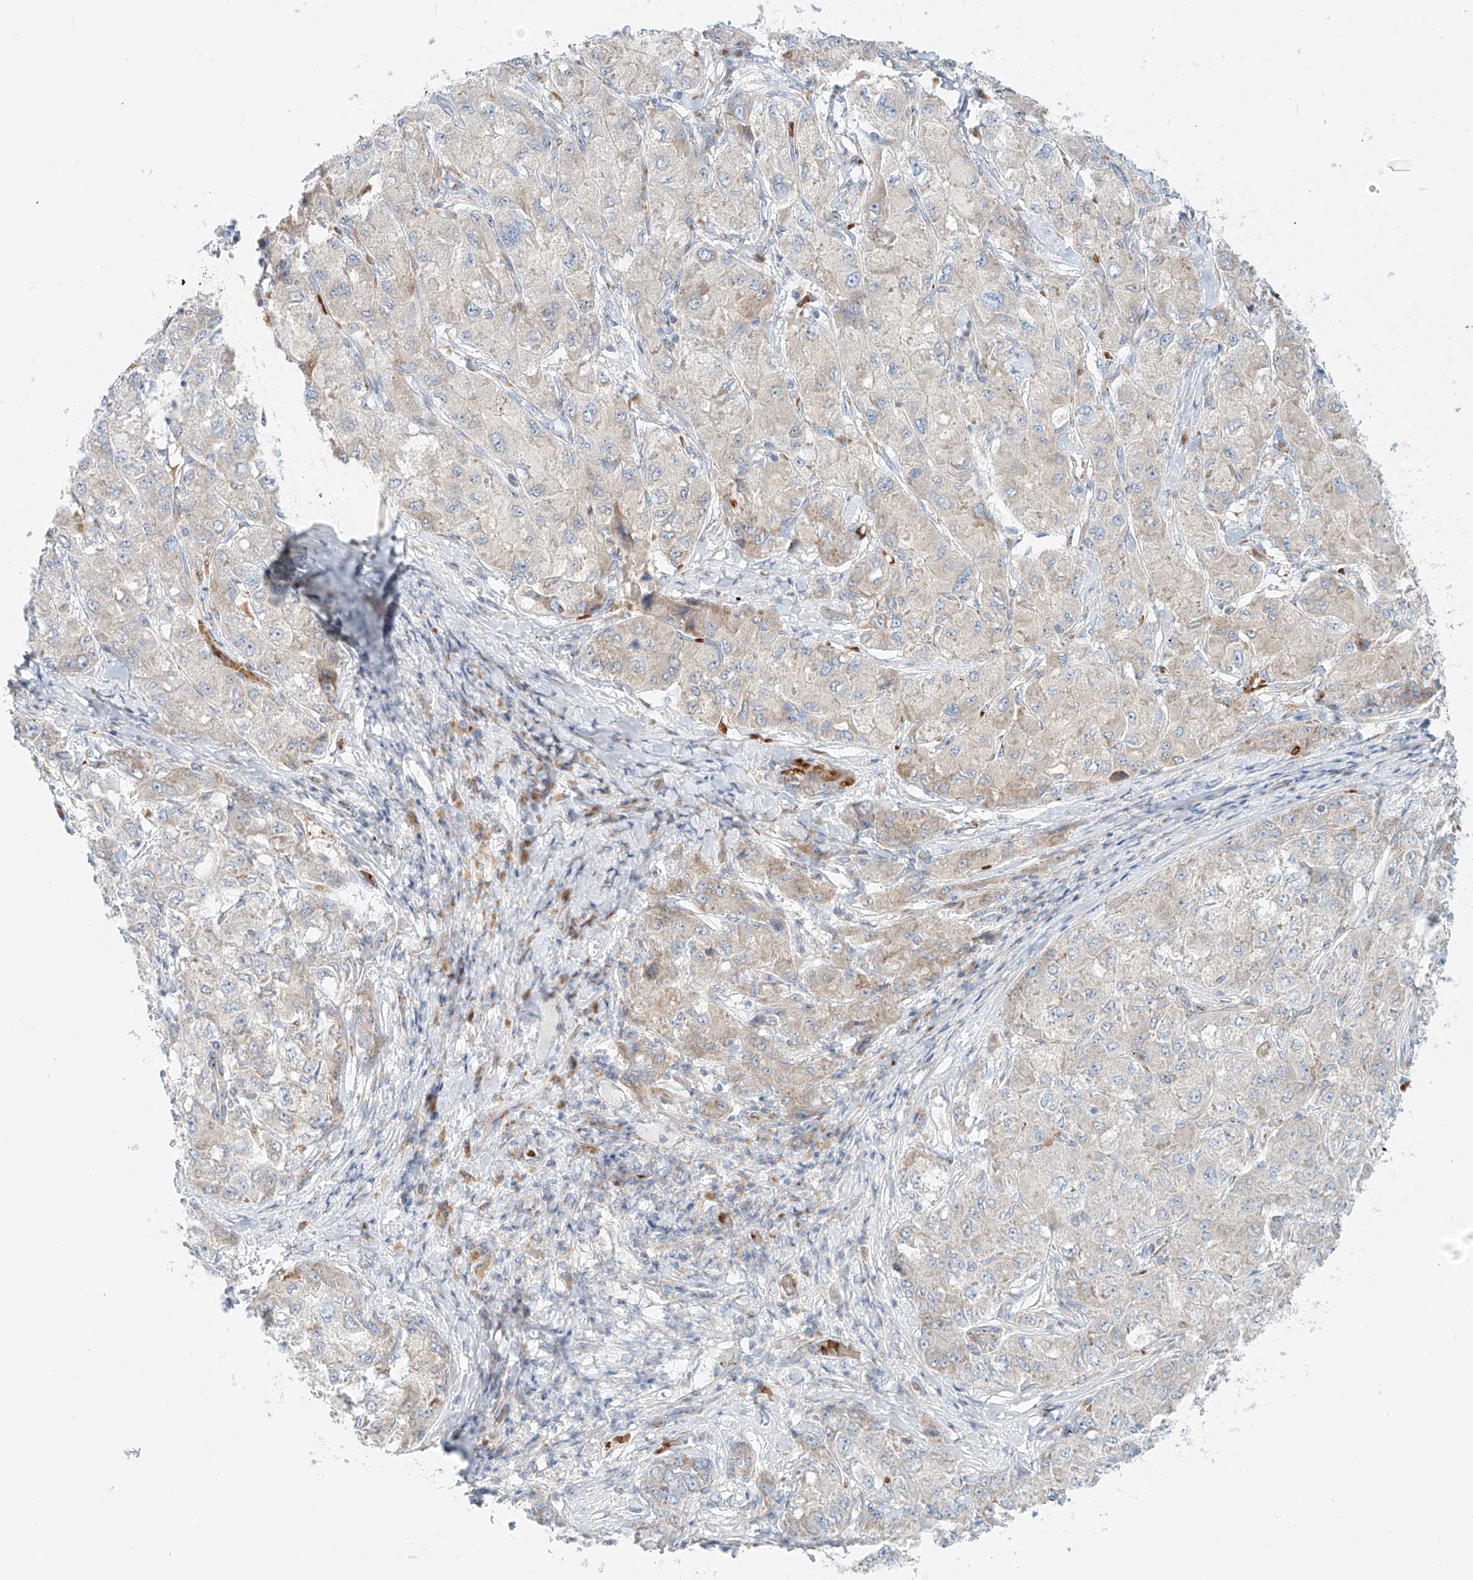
{"staining": {"intensity": "negative", "quantity": "none", "location": "none"}, "tissue": "liver cancer", "cell_type": "Tumor cells", "image_type": "cancer", "snomed": [{"axis": "morphology", "description": "Carcinoma, Hepatocellular, NOS"}, {"axis": "topography", "description": "Liver"}], "caption": "Tumor cells show no significant protein staining in hepatocellular carcinoma (liver).", "gene": "EIPR1", "patient": {"sex": "male", "age": 80}}